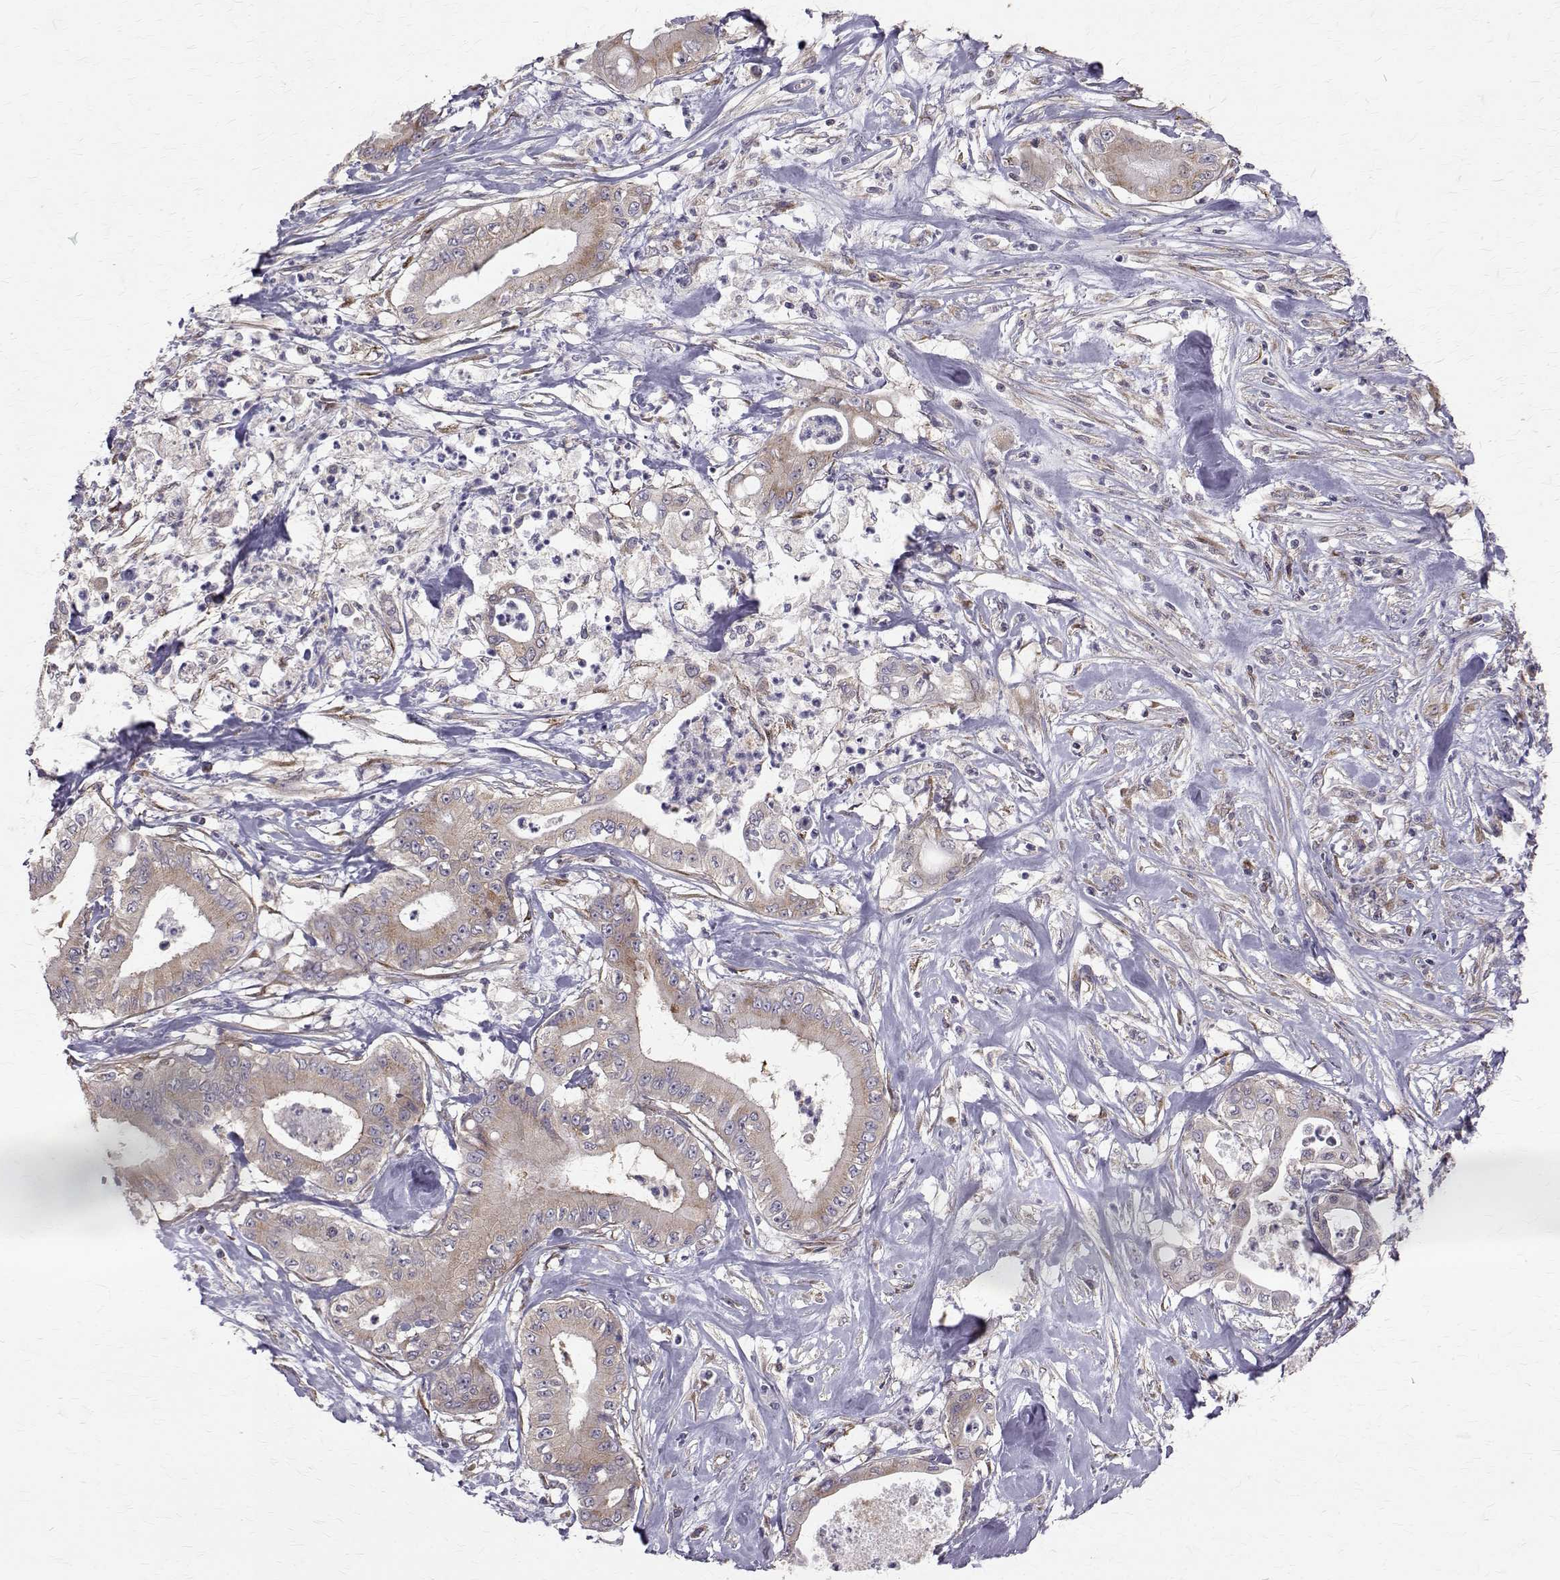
{"staining": {"intensity": "weak", "quantity": "25%-75%", "location": "cytoplasmic/membranous"}, "tissue": "pancreatic cancer", "cell_type": "Tumor cells", "image_type": "cancer", "snomed": [{"axis": "morphology", "description": "Adenocarcinoma, NOS"}, {"axis": "topography", "description": "Pancreas"}], "caption": "IHC histopathology image of human adenocarcinoma (pancreatic) stained for a protein (brown), which shows low levels of weak cytoplasmic/membranous expression in approximately 25%-75% of tumor cells.", "gene": "ARFGAP1", "patient": {"sex": "male", "age": 71}}